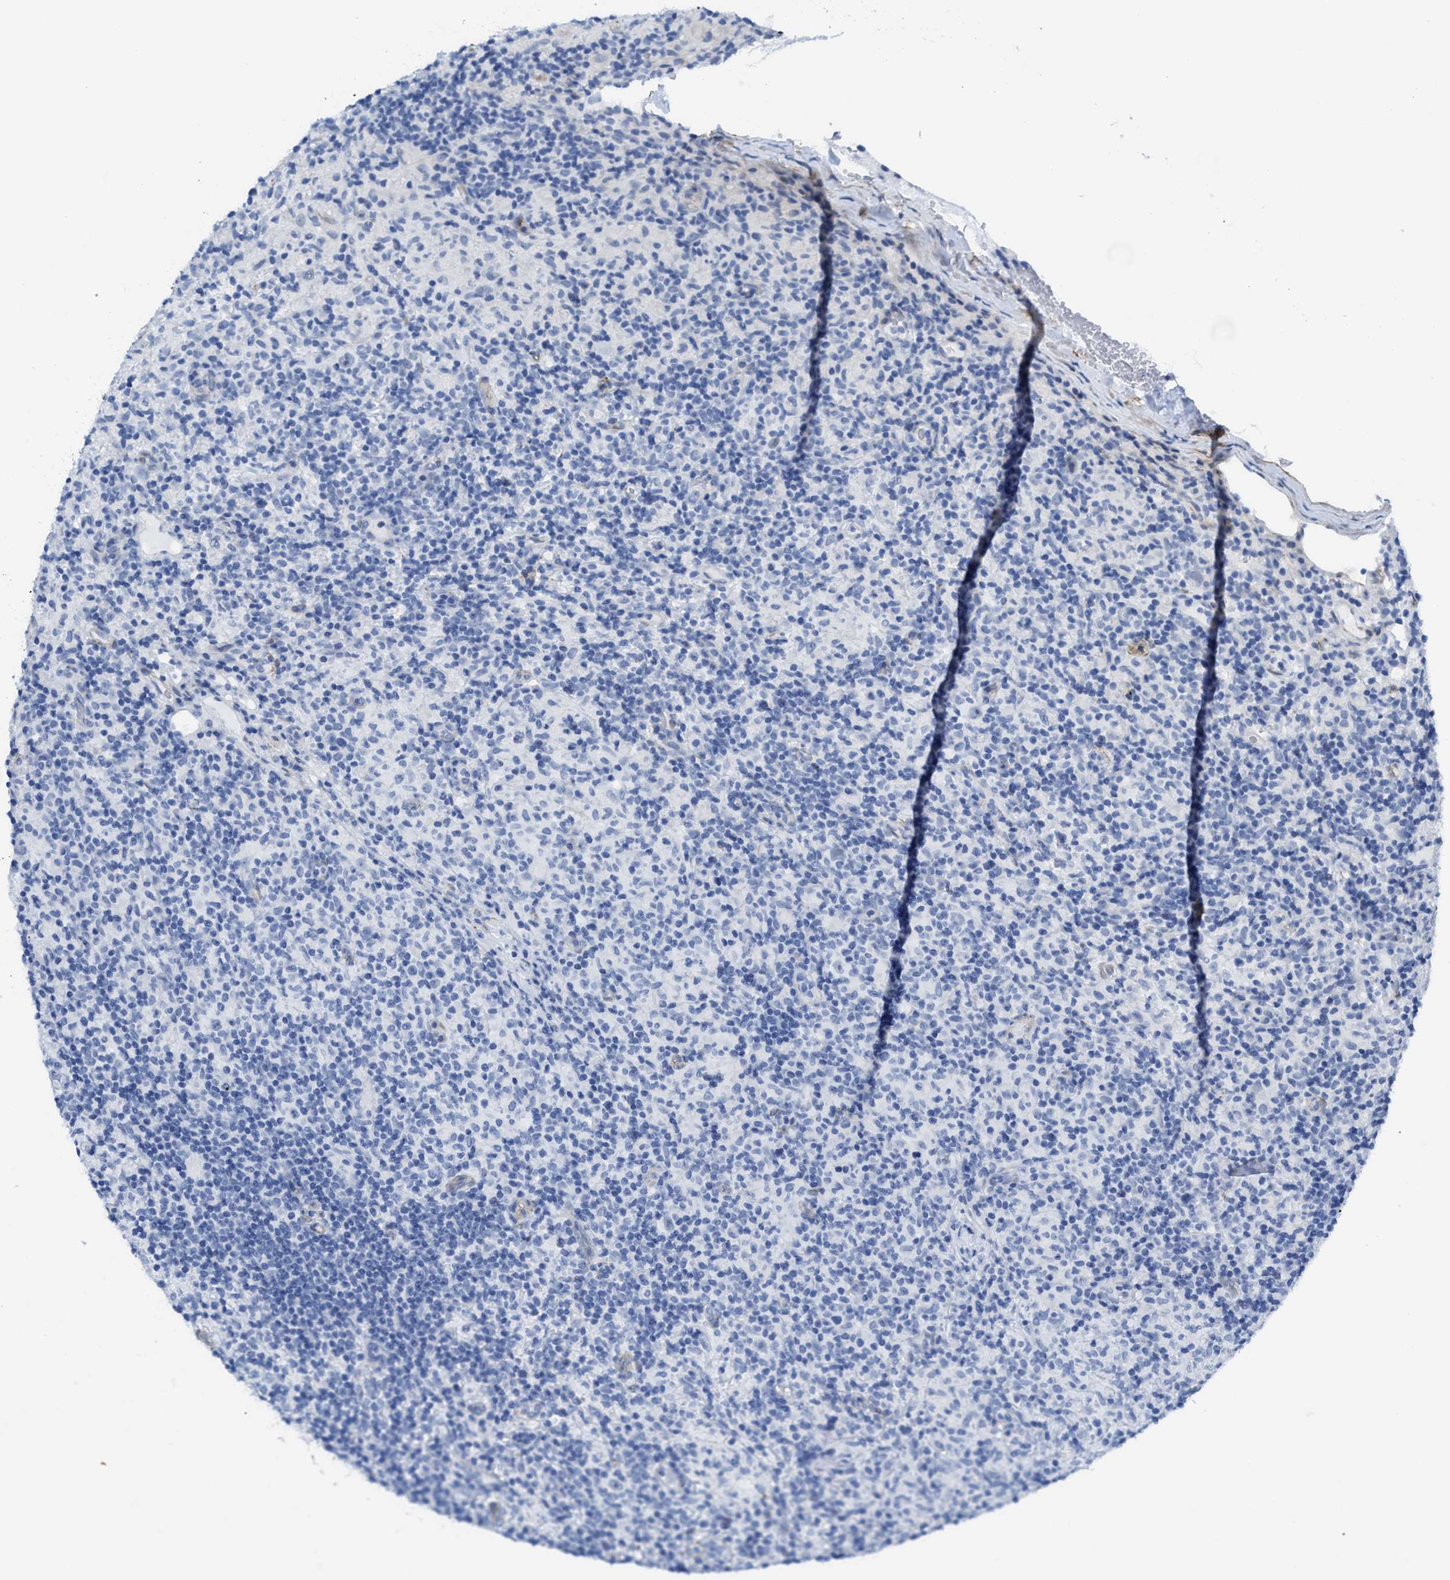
{"staining": {"intensity": "negative", "quantity": "none", "location": "none"}, "tissue": "lymphoma", "cell_type": "Tumor cells", "image_type": "cancer", "snomed": [{"axis": "morphology", "description": "Hodgkin's disease, NOS"}, {"axis": "topography", "description": "Lymph node"}], "caption": "Image shows no significant protein expression in tumor cells of lymphoma. (DAB IHC, high magnification).", "gene": "TUB", "patient": {"sex": "male", "age": 70}}